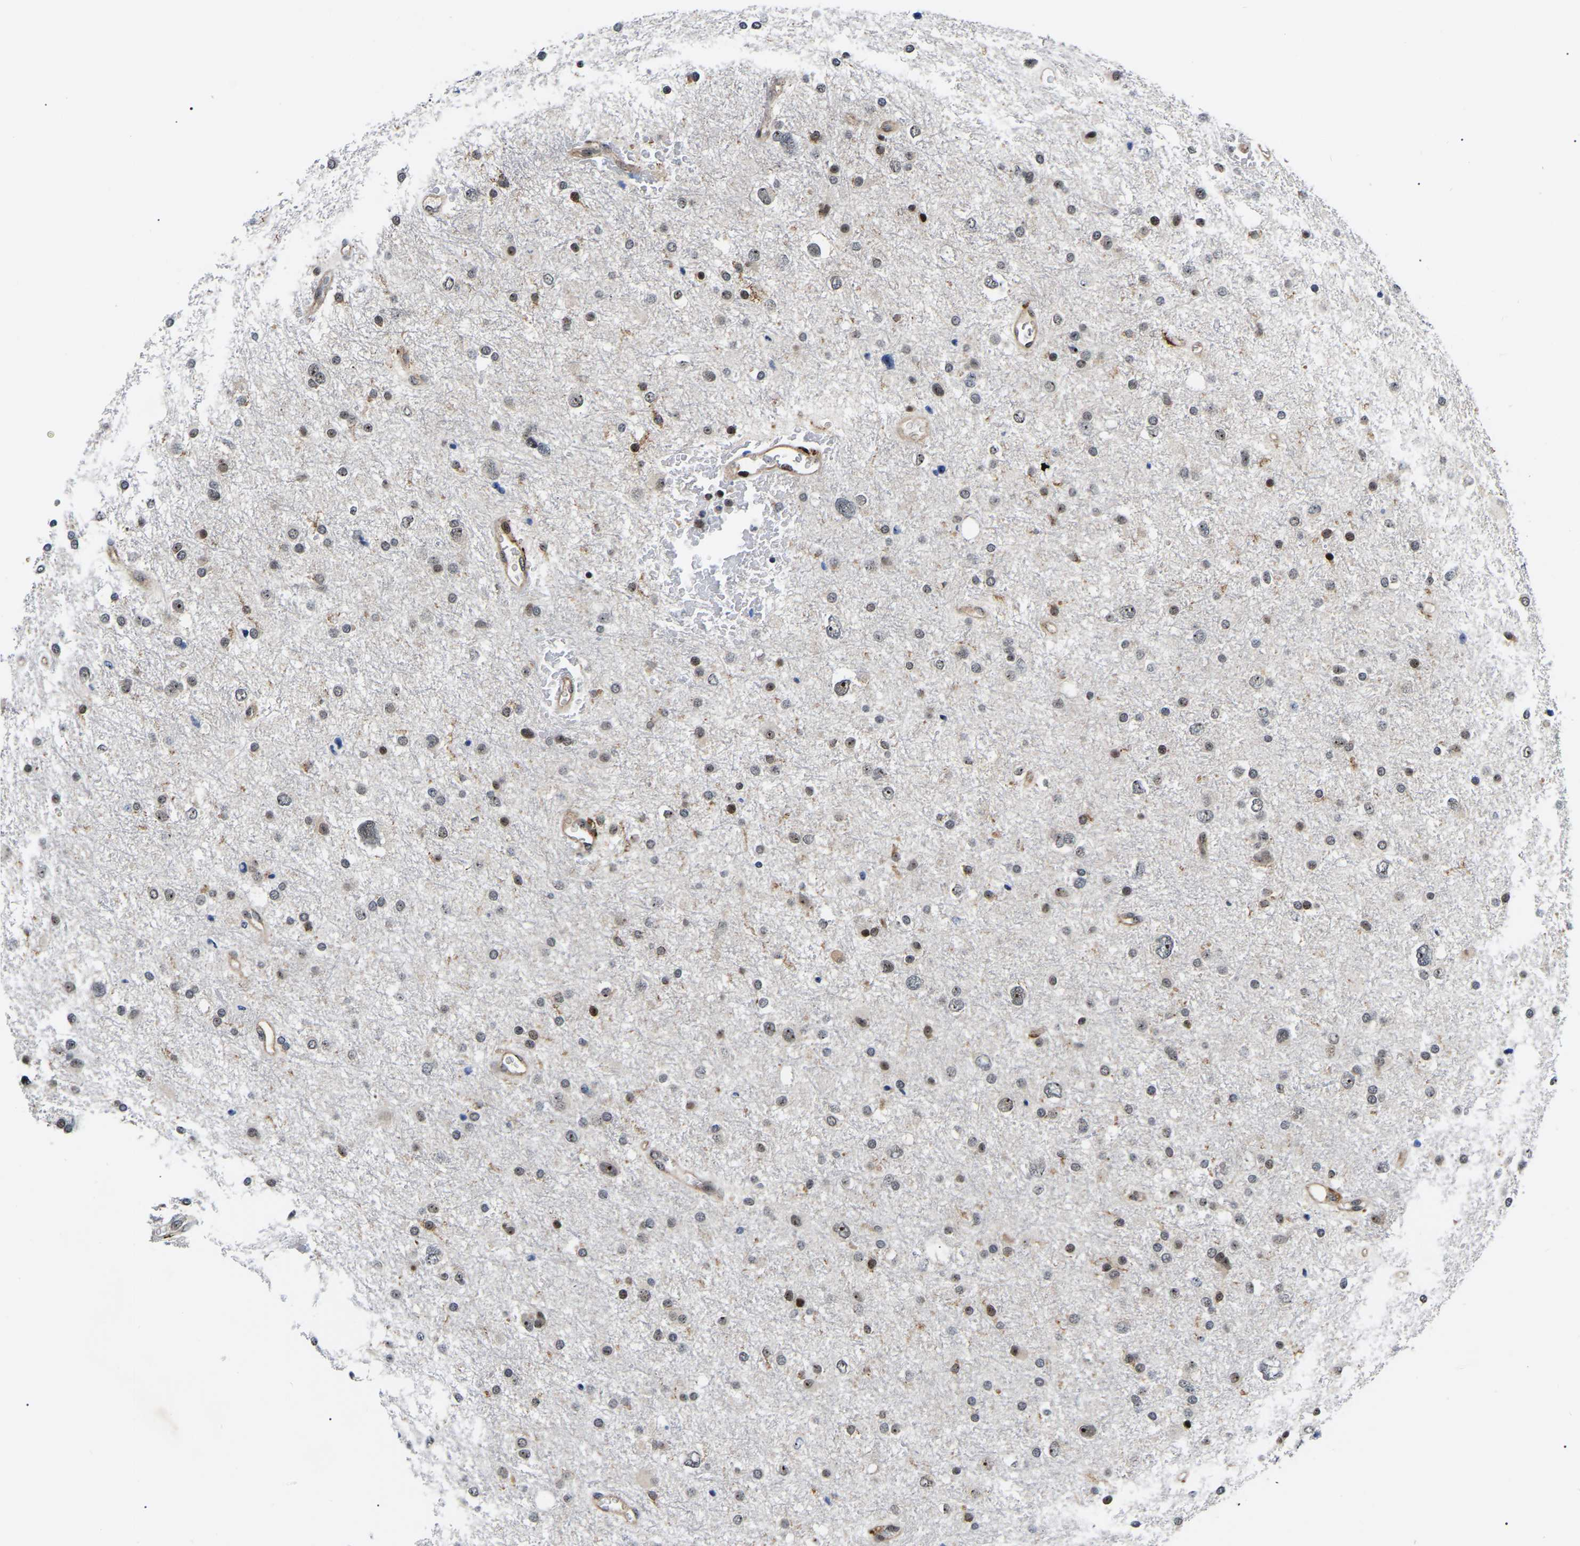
{"staining": {"intensity": "moderate", "quantity": "25%-75%", "location": "nuclear"}, "tissue": "glioma", "cell_type": "Tumor cells", "image_type": "cancer", "snomed": [{"axis": "morphology", "description": "Glioma, malignant, Low grade"}, {"axis": "topography", "description": "Brain"}], "caption": "Immunohistochemical staining of human malignant glioma (low-grade) demonstrates moderate nuclear protein staining in approximately 25%-75% of tumor cells. The staining was performed using DAB (3,3'-diaminobenzidine) to visualize the protein expression in brown, while the nuclei were stained in blue with hematoxylin (Magnification: 20x).", "gene": "RRP1B", "patient": {"sex": "female", "age": 37}}